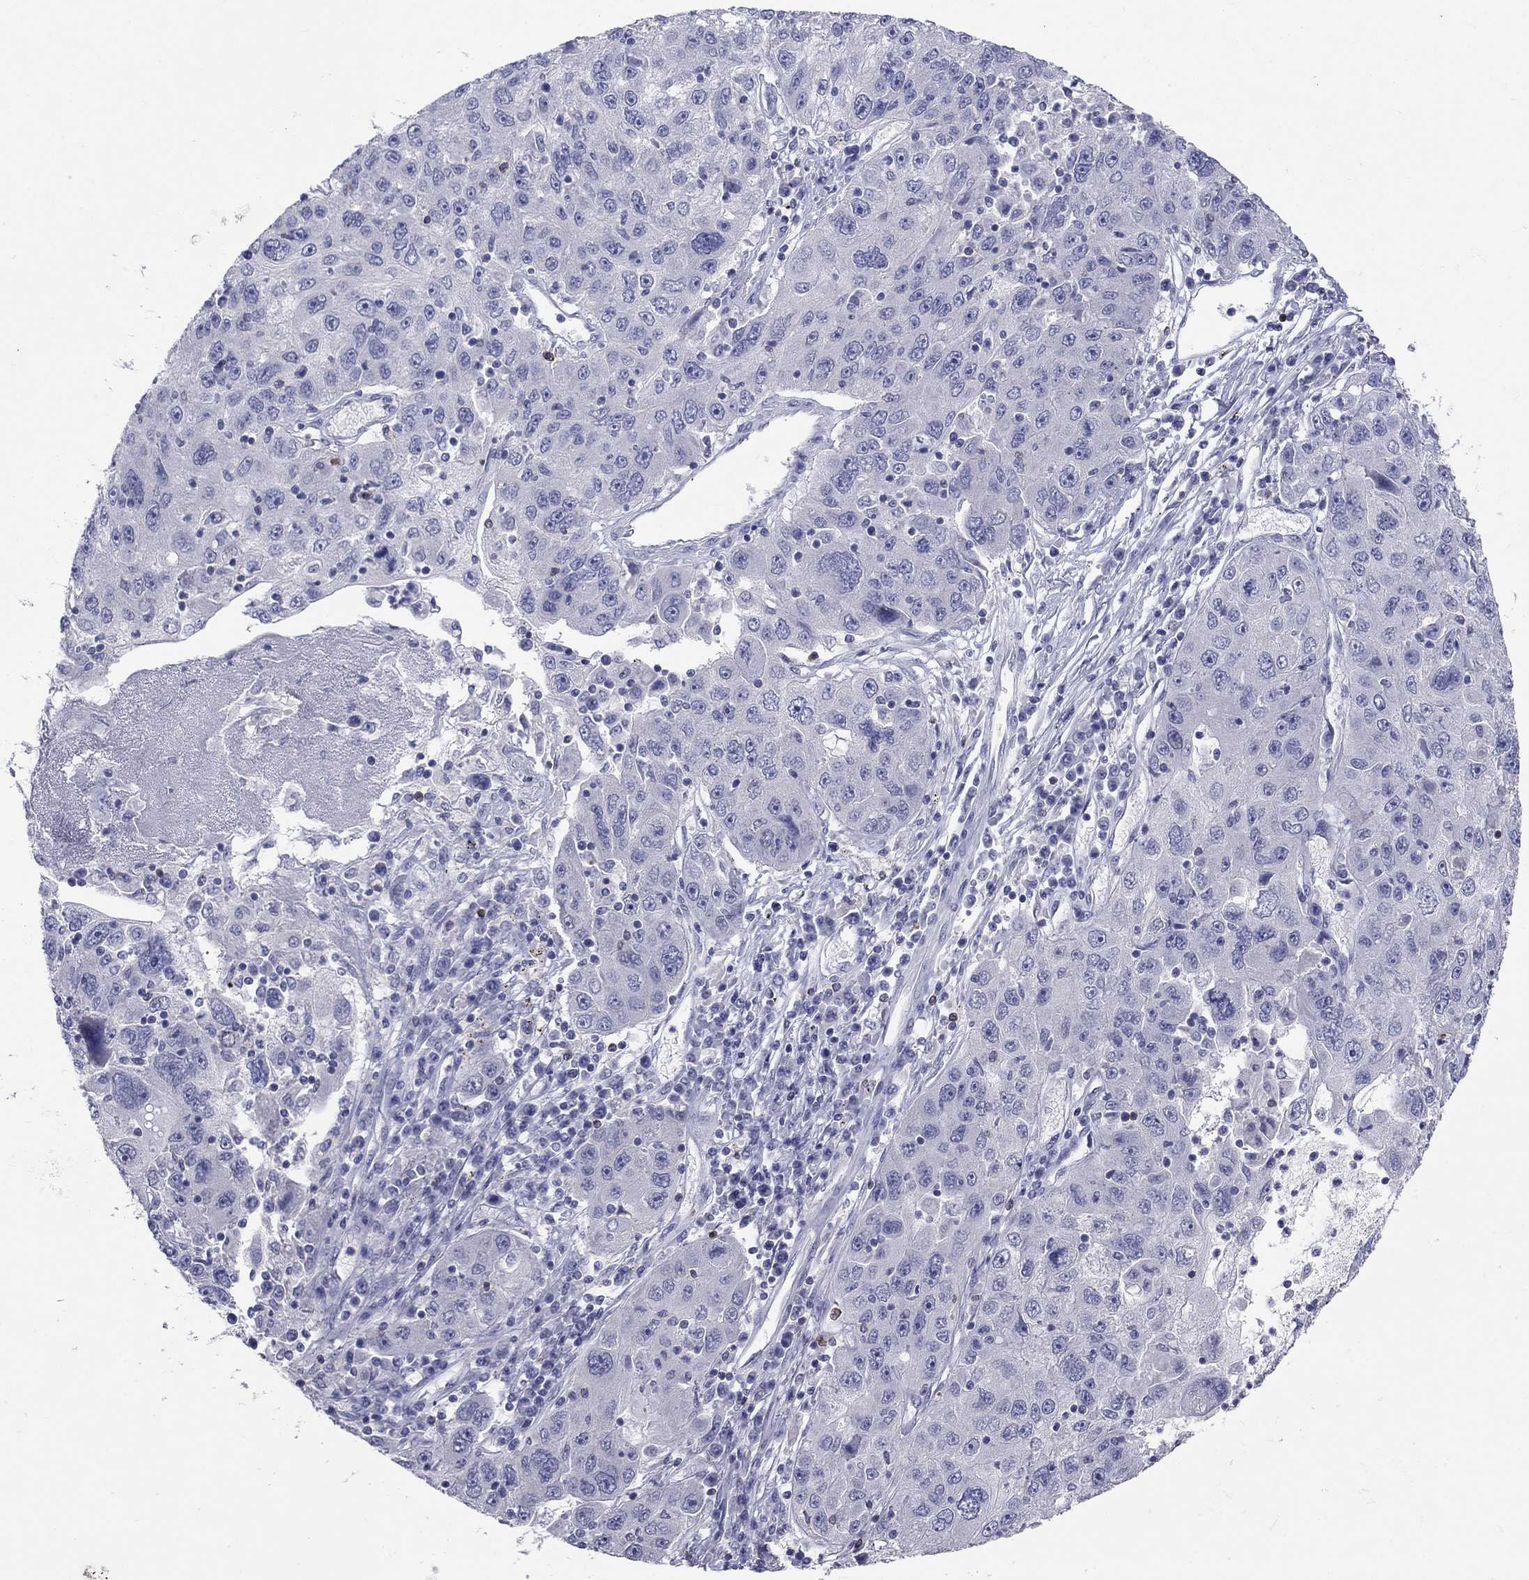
{"staining": {"intensity": "negative", "quantity": "none", "location": "none"}, "tissue": "stomach cancer", "cell_type": "Tumor cells", "image_type": "cancer", "snomed": [{"axis": "morphology", "description": "Adenocarcinoma, NOS"}, {"axis": "topography", "description": "Stomach"}], "caption": "A histopathology image of stomach adenocarcinoma stained for a protein shows no brown staining in tumor cells.", "gene": "ITGAE", "patient": {"sex": "male", "age": 56}}